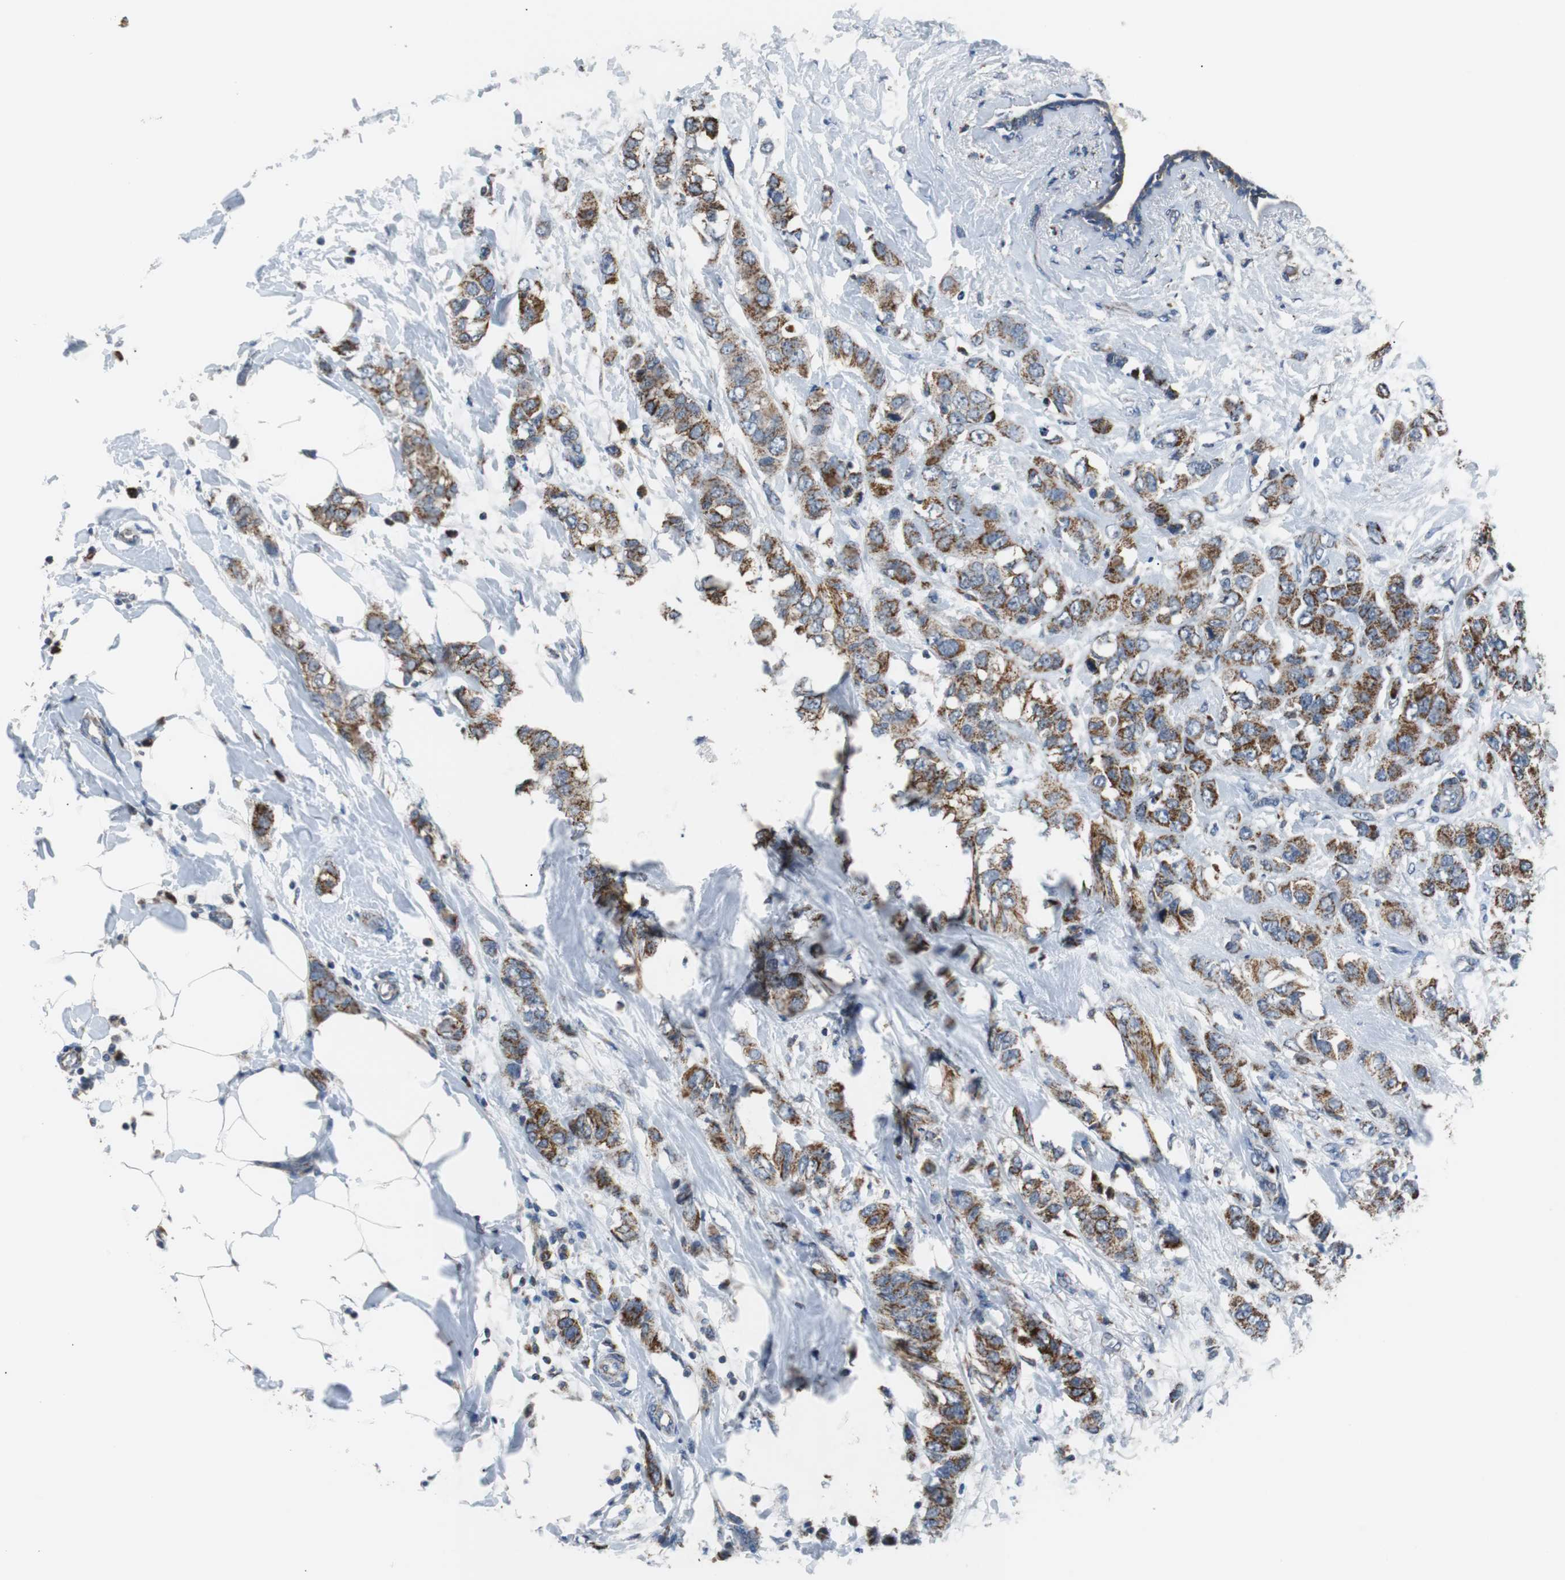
{"staining": {"intensity": "strong", "quantity": ">75%", "location": "cytoplasmic/membranous"}, "tissue": "breast cancer", "cell_type": "Tumor cells", "image_type": "cancer", "snomed": [{"axis": "morphology", "description": "Normal tissue, NOS"}, {"axis": "morphology", "description": "Duct carcinoma"}, {"axis": "topography", "description": "Breast"}], "caption": "Infiltrating ductal carcinoma (breast) tissue shows strong cytoplasmic/membranous expression in about >75% of tumor cells, visualized by immunohistochemistry.", "gene": "PITRM1", "patient": {"sex": "female", "age": 50}}